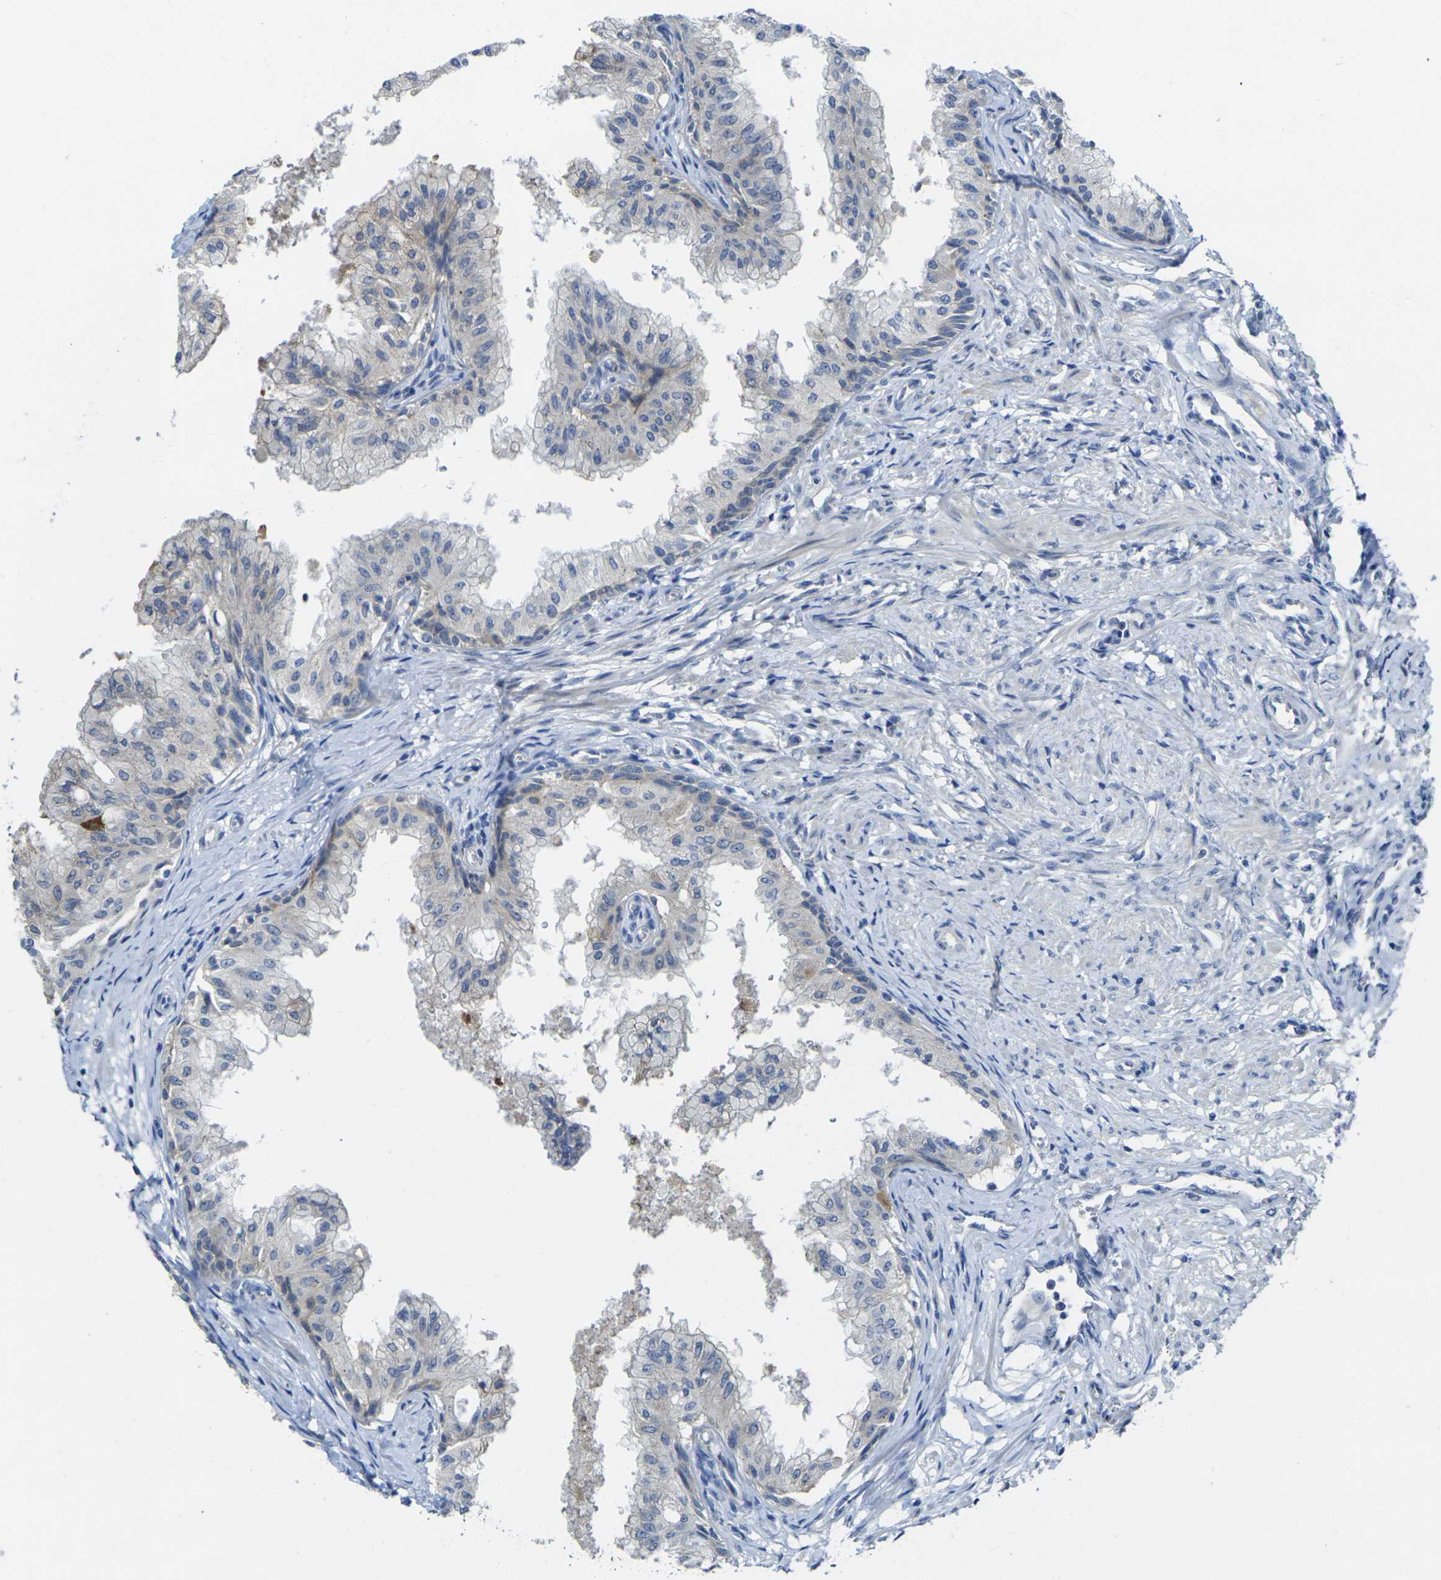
{"staining": {"intensity": "moderate", "quantity": ">75%", "location": "cytoplasmic/membranous"}, "tissue": "prostate", "cell_type": "Glandular cells", "image_type": "normal", "snomed": [{"axis": "morphology", "description": "Normal tissue, NOS"}, {"axis": "topography", "description": "Prostate"}, {"axis": "topography", "description": "Seminal veicle"}], "caption": "Protein analysis of normal prostate reveals moderate cytoplasmic/membranous positivity in about >75% of glandular cells.", "gene": "GNA12", "patient": {"sex": "male", "age": 60}}